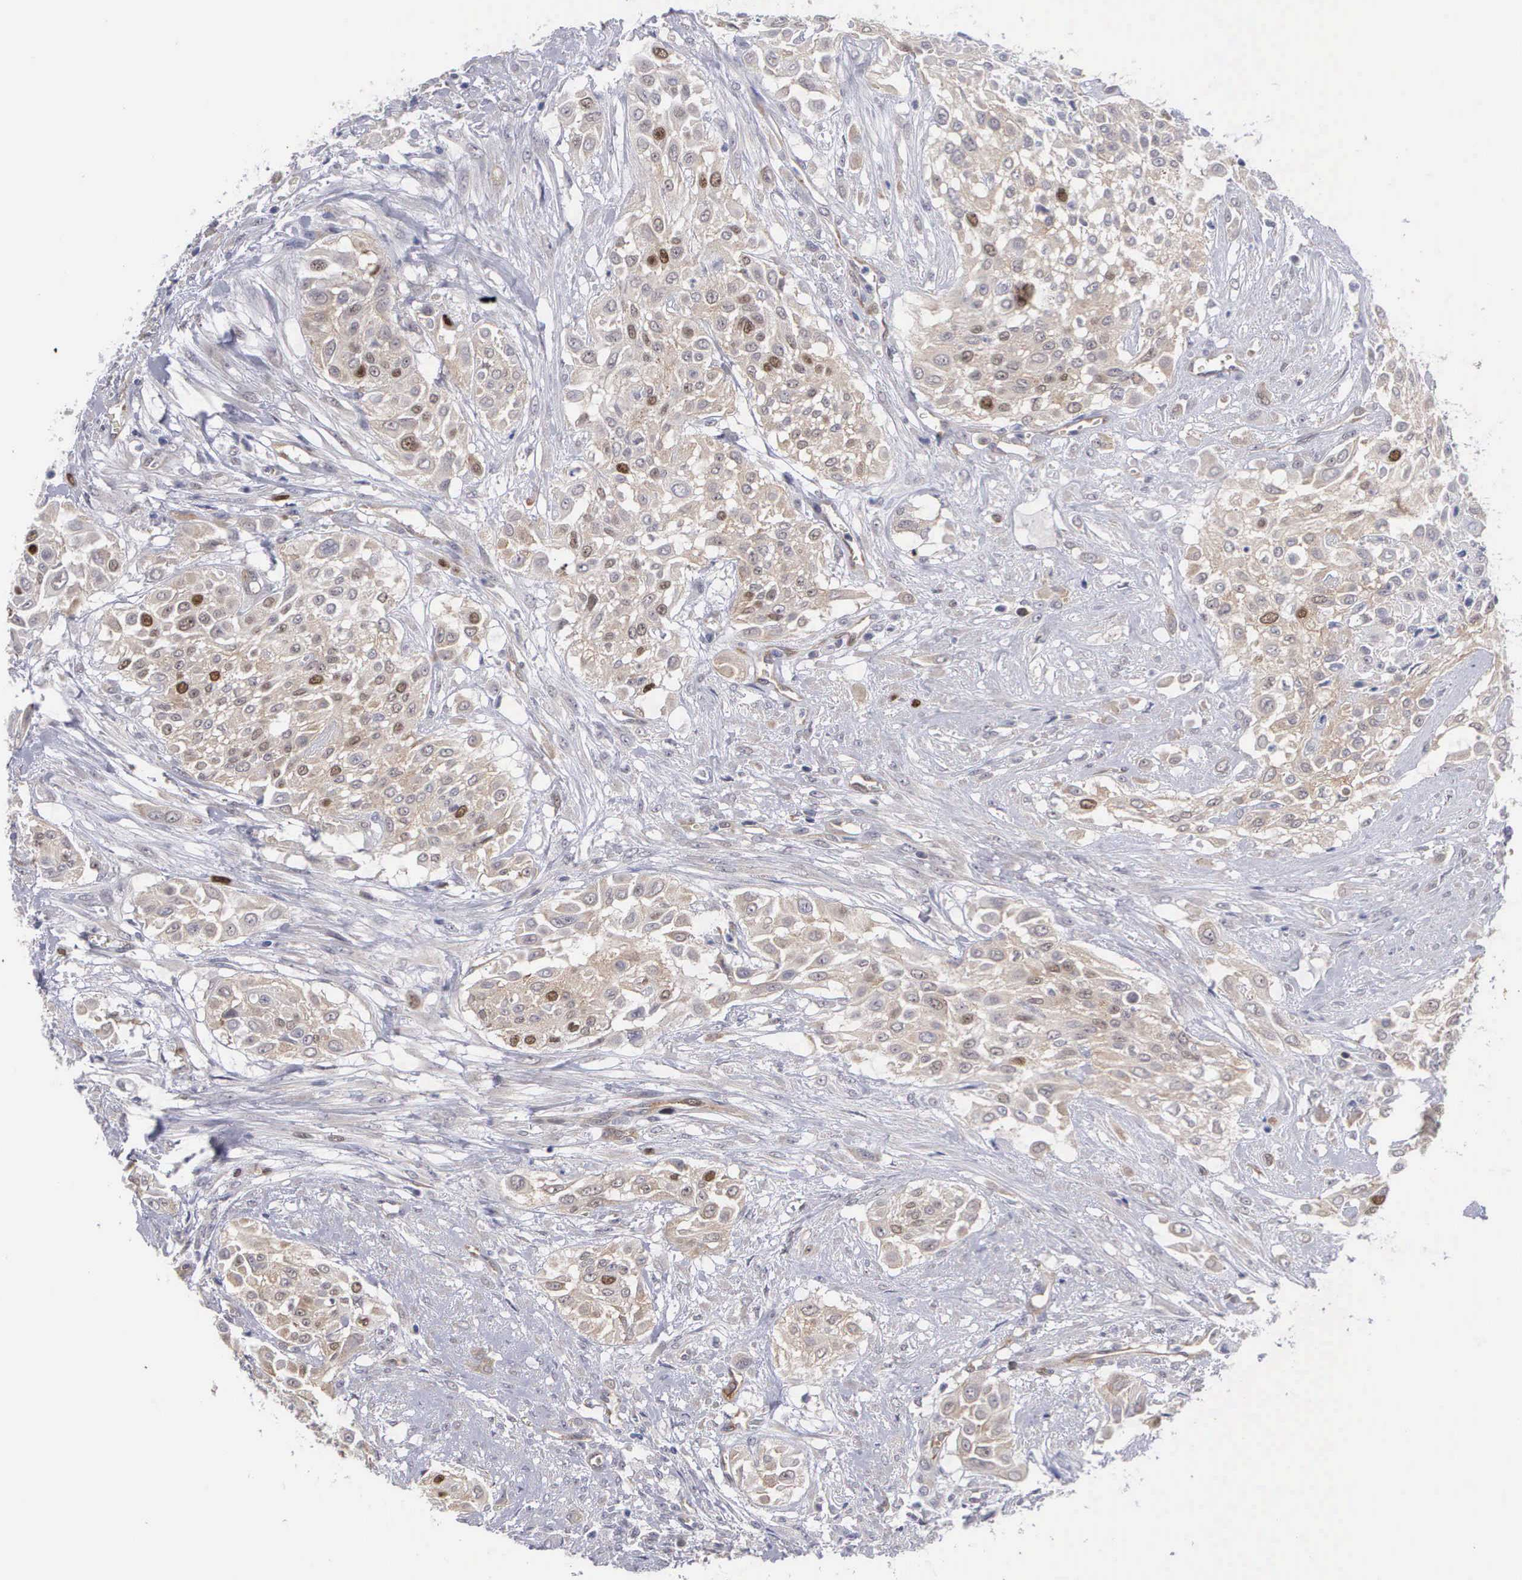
{"staining": {"intensity": "weak", "quantity": "25%-75%", "location": "cytoplasmic/membranous"}, "tissue": "urothelial cancer", "cell_type": "Tumor cells", "image_type": "cancer", "snomed": [{"axis": "morphology", "description": "Urothelial carcinoma, High grade"}, {"axis": "topography", "description": "Urinary bladder"}], "caption": "This image demonstrates immunohistochemistry staining of human urothelial cancer, with low weak cytoplasmic/membranous positivity in approximately 25%-75% of tumor cells.", "gene": "MAST4", "patient": {"sex": "male", "age": 57}}